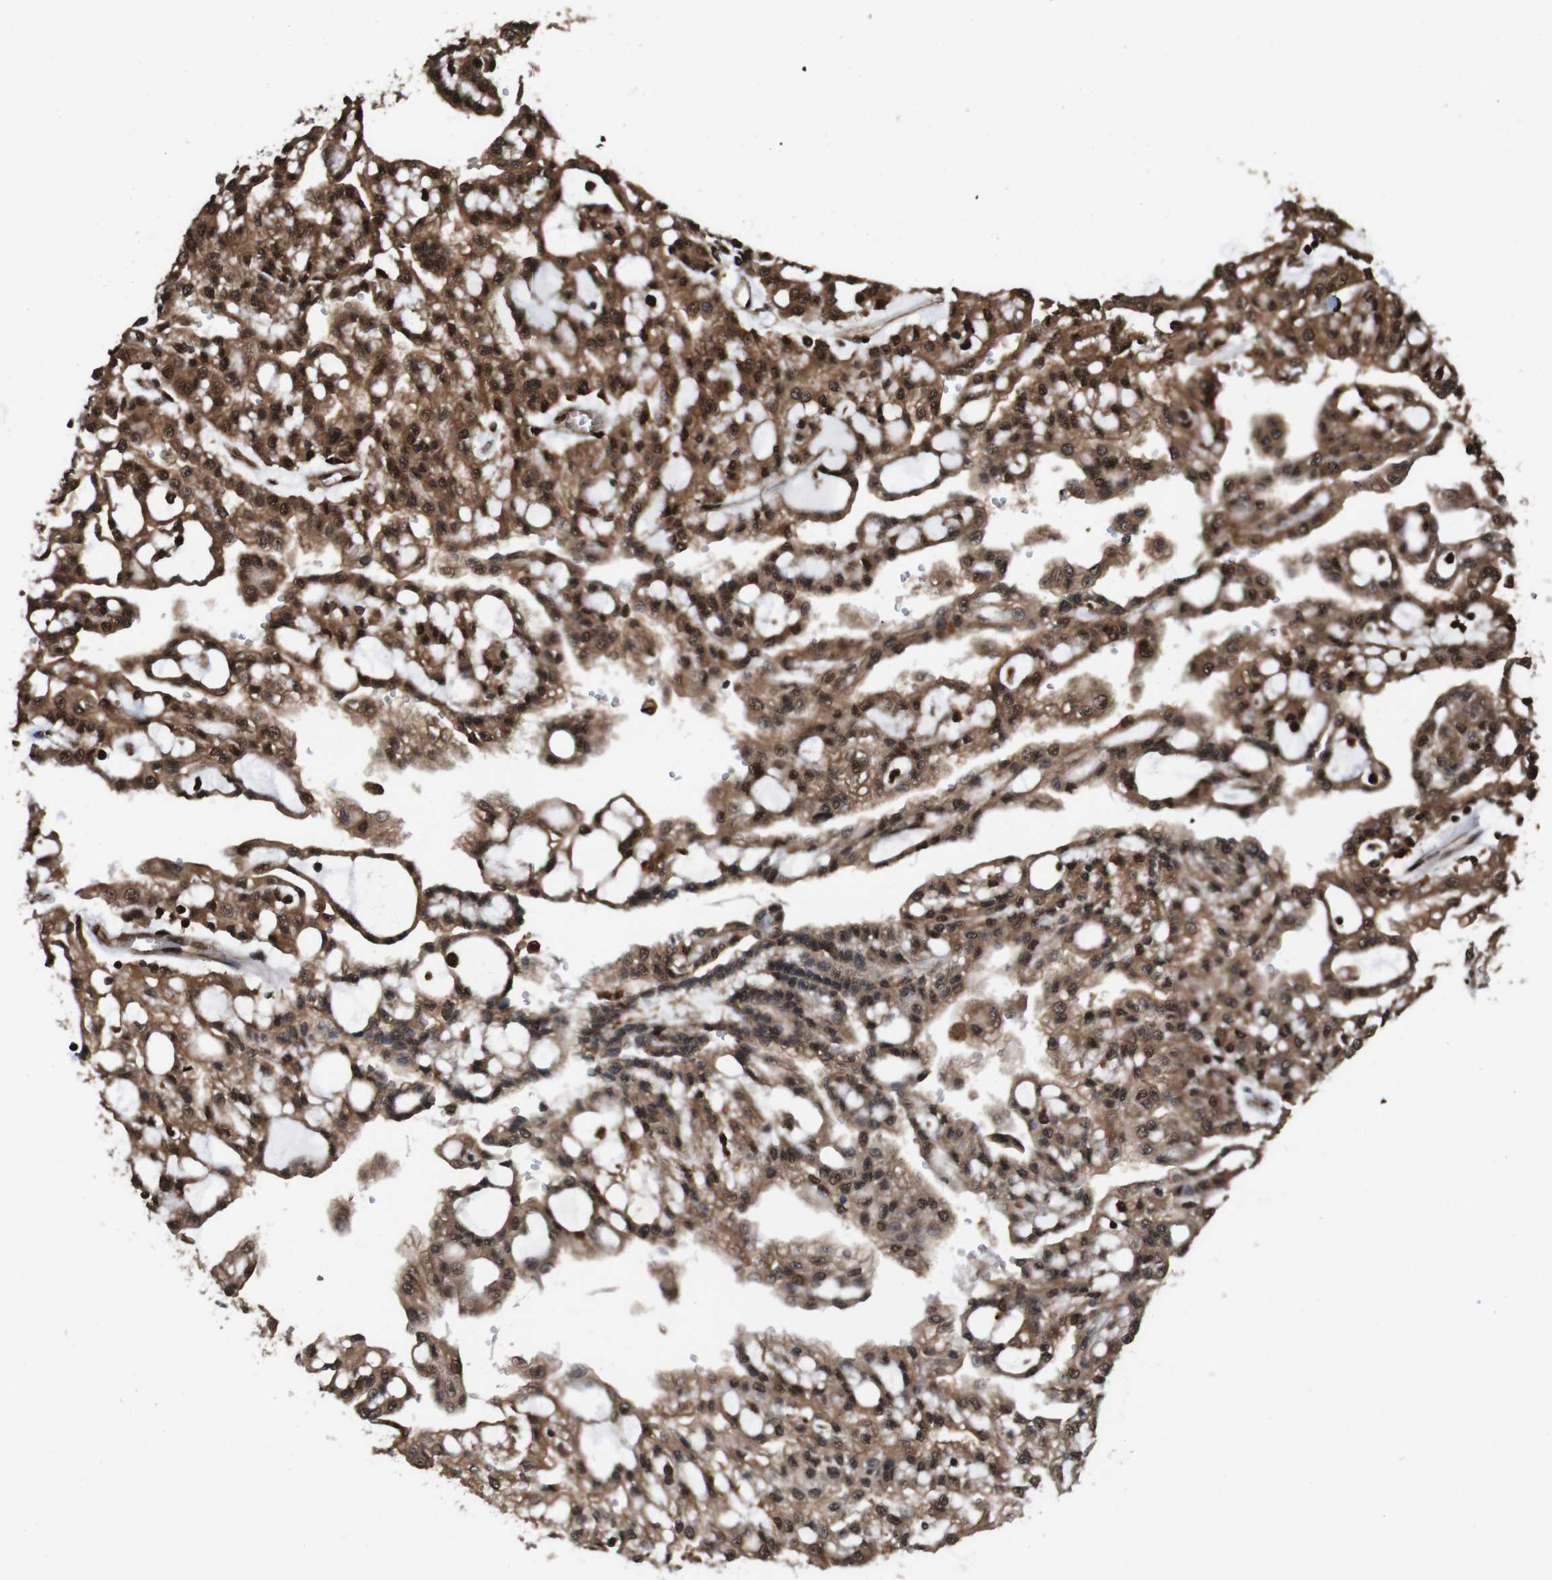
{"staining": {"intensity": "moderate", "quantity": ">75%", "location": "cytoplasmic/membranous,nuclear"}, "tissue": "renal cancer", "cell_type": "Tumor cells", "image_type": "cancer", "snomed": [{"axis": "morphology", "description": "Adenocarcinoma, NOS"}, {"axis": "topography", "description": "Kidney"}], "caption": "The micrograph demonstrates staining of renal cancer, revealing moderate cytoplasmic/membranous and nuclear protein staining (brown color) within tumor cells.", "gene": "VCP", "patient": {"sex": "male", "age": 63}}